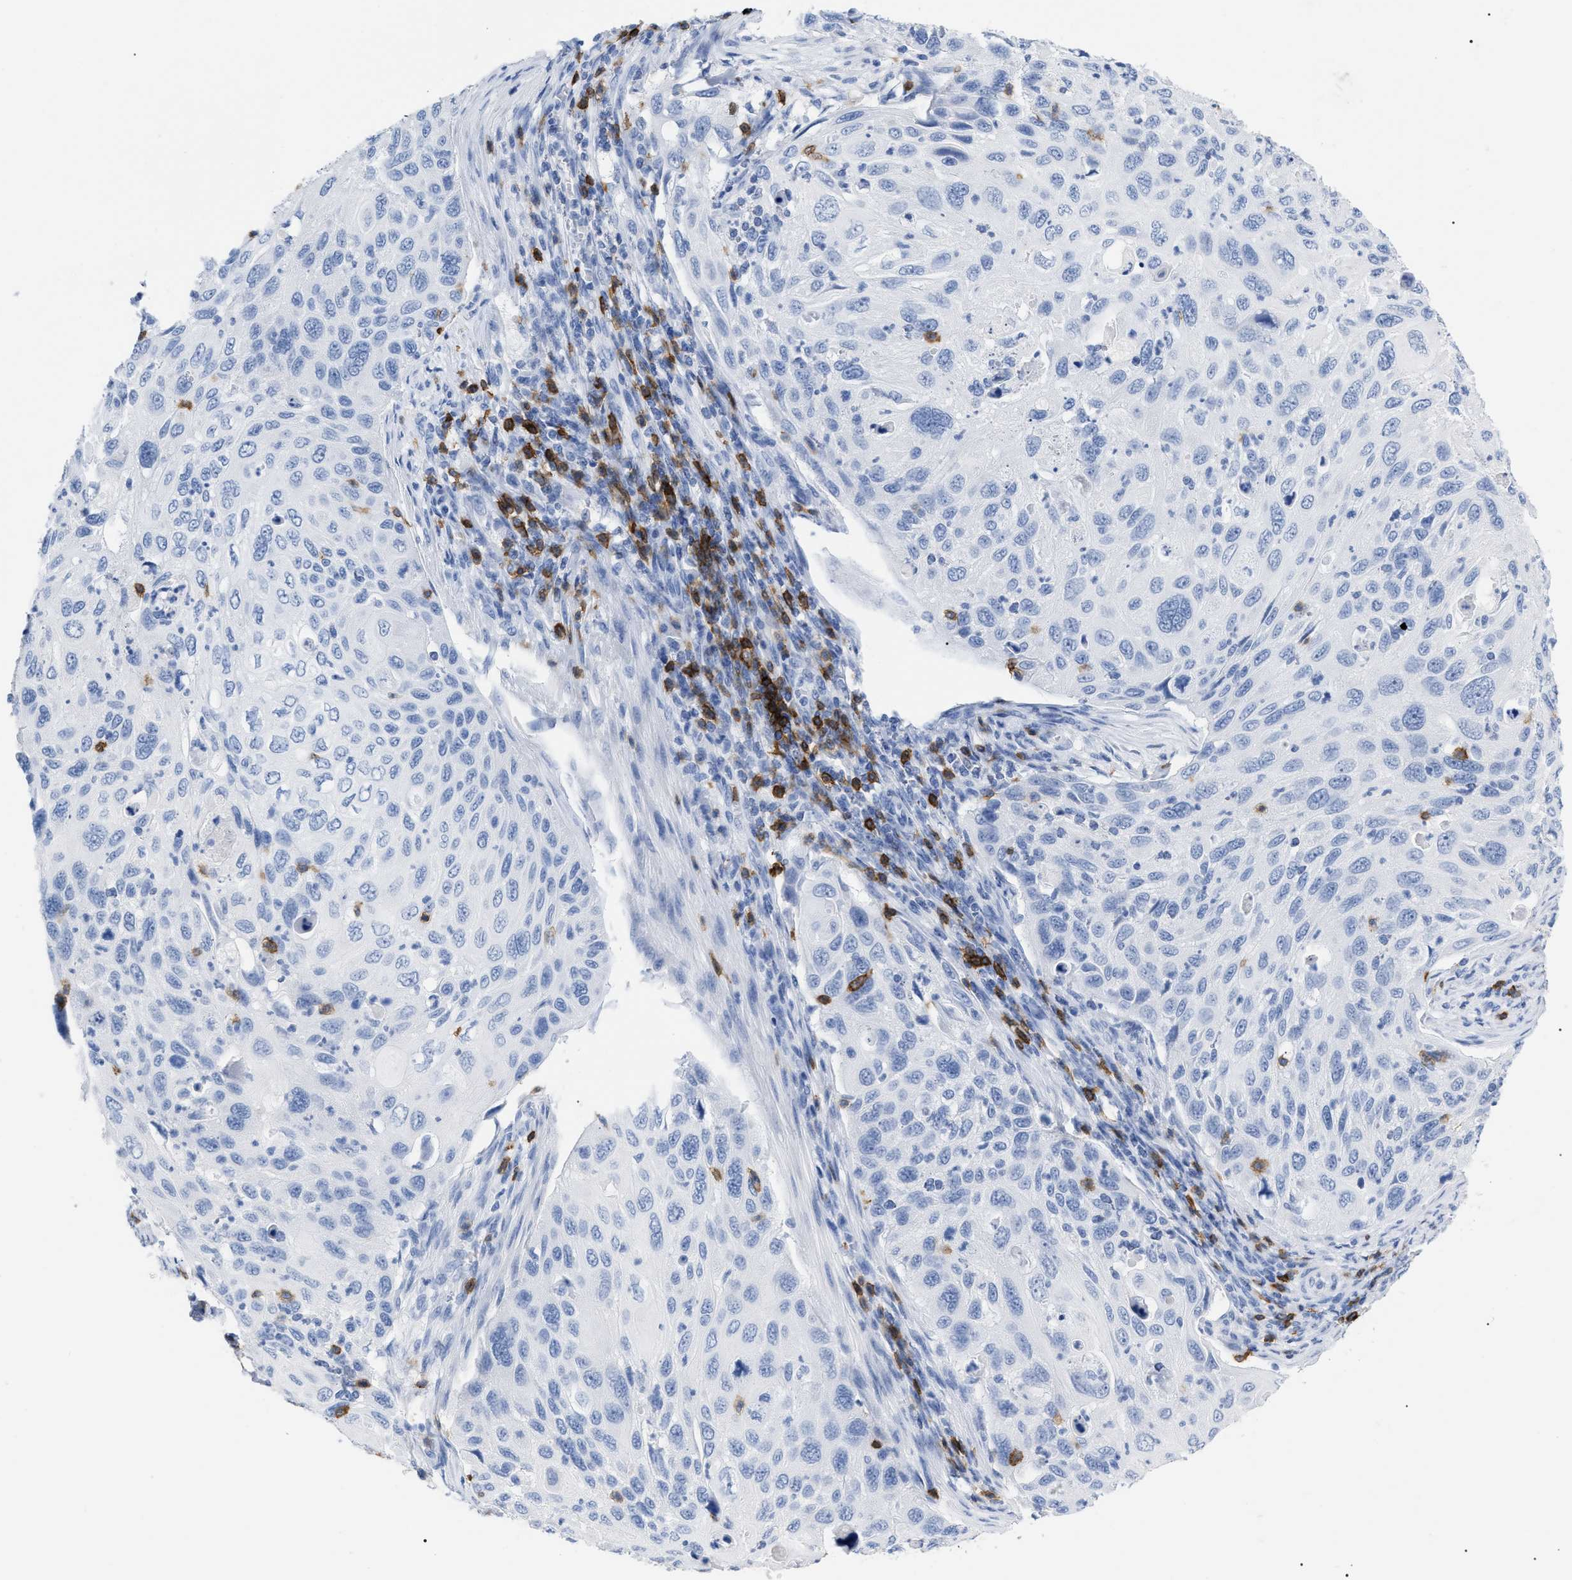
{"staining": {"intensity": "negative", "quantity": "none", "location": "none"}, "tissue": "cervical cancer", "cell_type": "Tumor cells", "image_type": "cancer", "snomed": [{"axis": "morphology", "description": "Squamous cell carcinoma, NOS"}, {"axis": "topography", "description": "Cervix"}], "caption": "This micrograph is of cervical squamous cell carcinoma stained with IHC to label a protein in brown with the nuclei are counter-stained blue. There is no expression in tumor cells. Brightfield microscopy of immunohistochemistry stained with DAB (3,3'-diaminobenzidine) (brown) and hematoxylin (blue), captured at high magnification.", "gene": "CD5", "patient": {"sex": "female", "age": 70}}